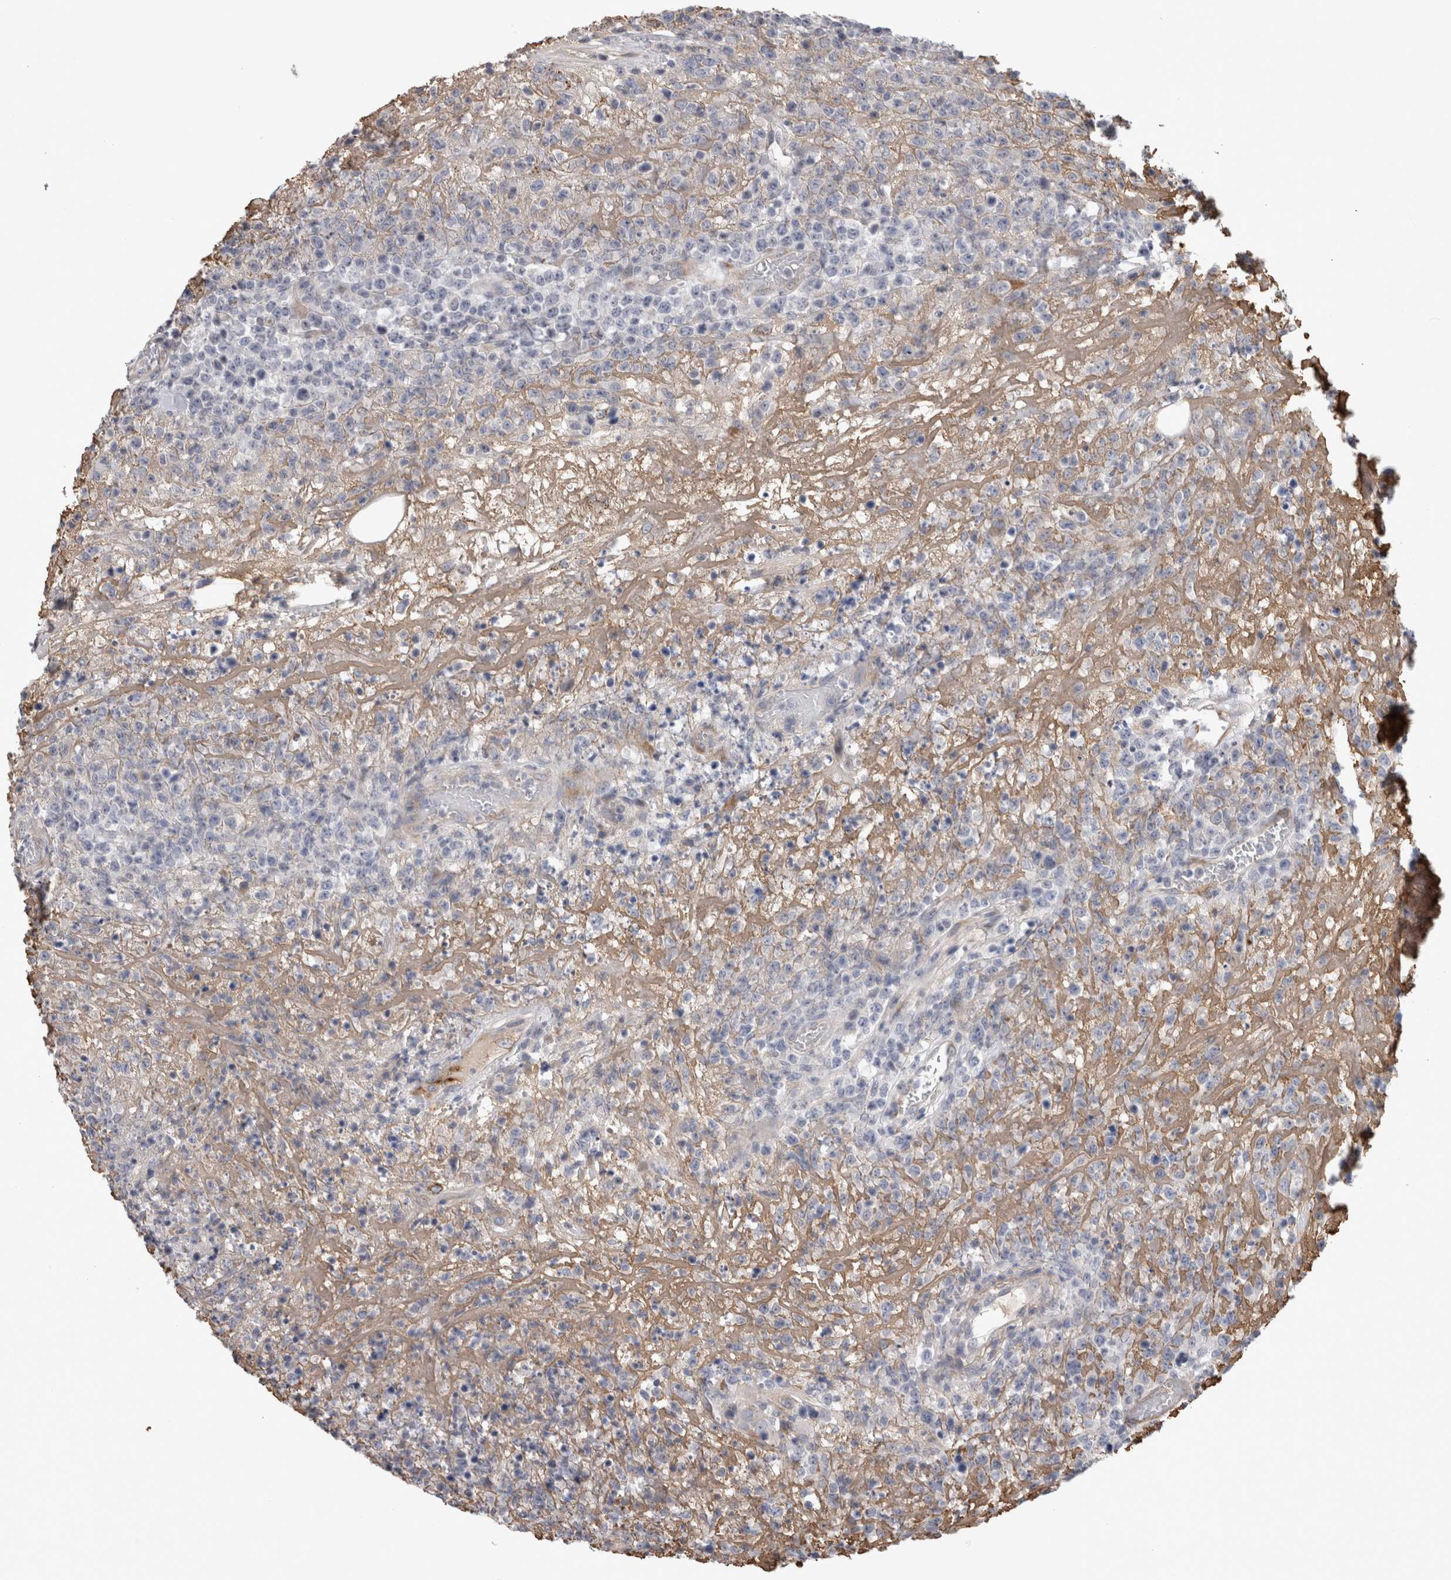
{"staining": {"intensity": "negative", "quantity": "none", "location": "none"}, "tissue": "lymphoma", "cell_type": "Tumor cells", "image_type": "cancer", "snomed": [{"axis": "morphology", "description": "Malignant lymphoma, non-Hodgkin's type, High grade"}, {"axis": "topography", "description": "Colon"}], "caption": "High magnification brightfield microscopy of high-grade malignant lymphoma, non-Hodgkin's type stained with DAB (brown) and counterstained with hematoxylin (blue): tumor cells show no significant expression.", "gene": "STC1", "patient": {"sex": "female", "age": 53}}